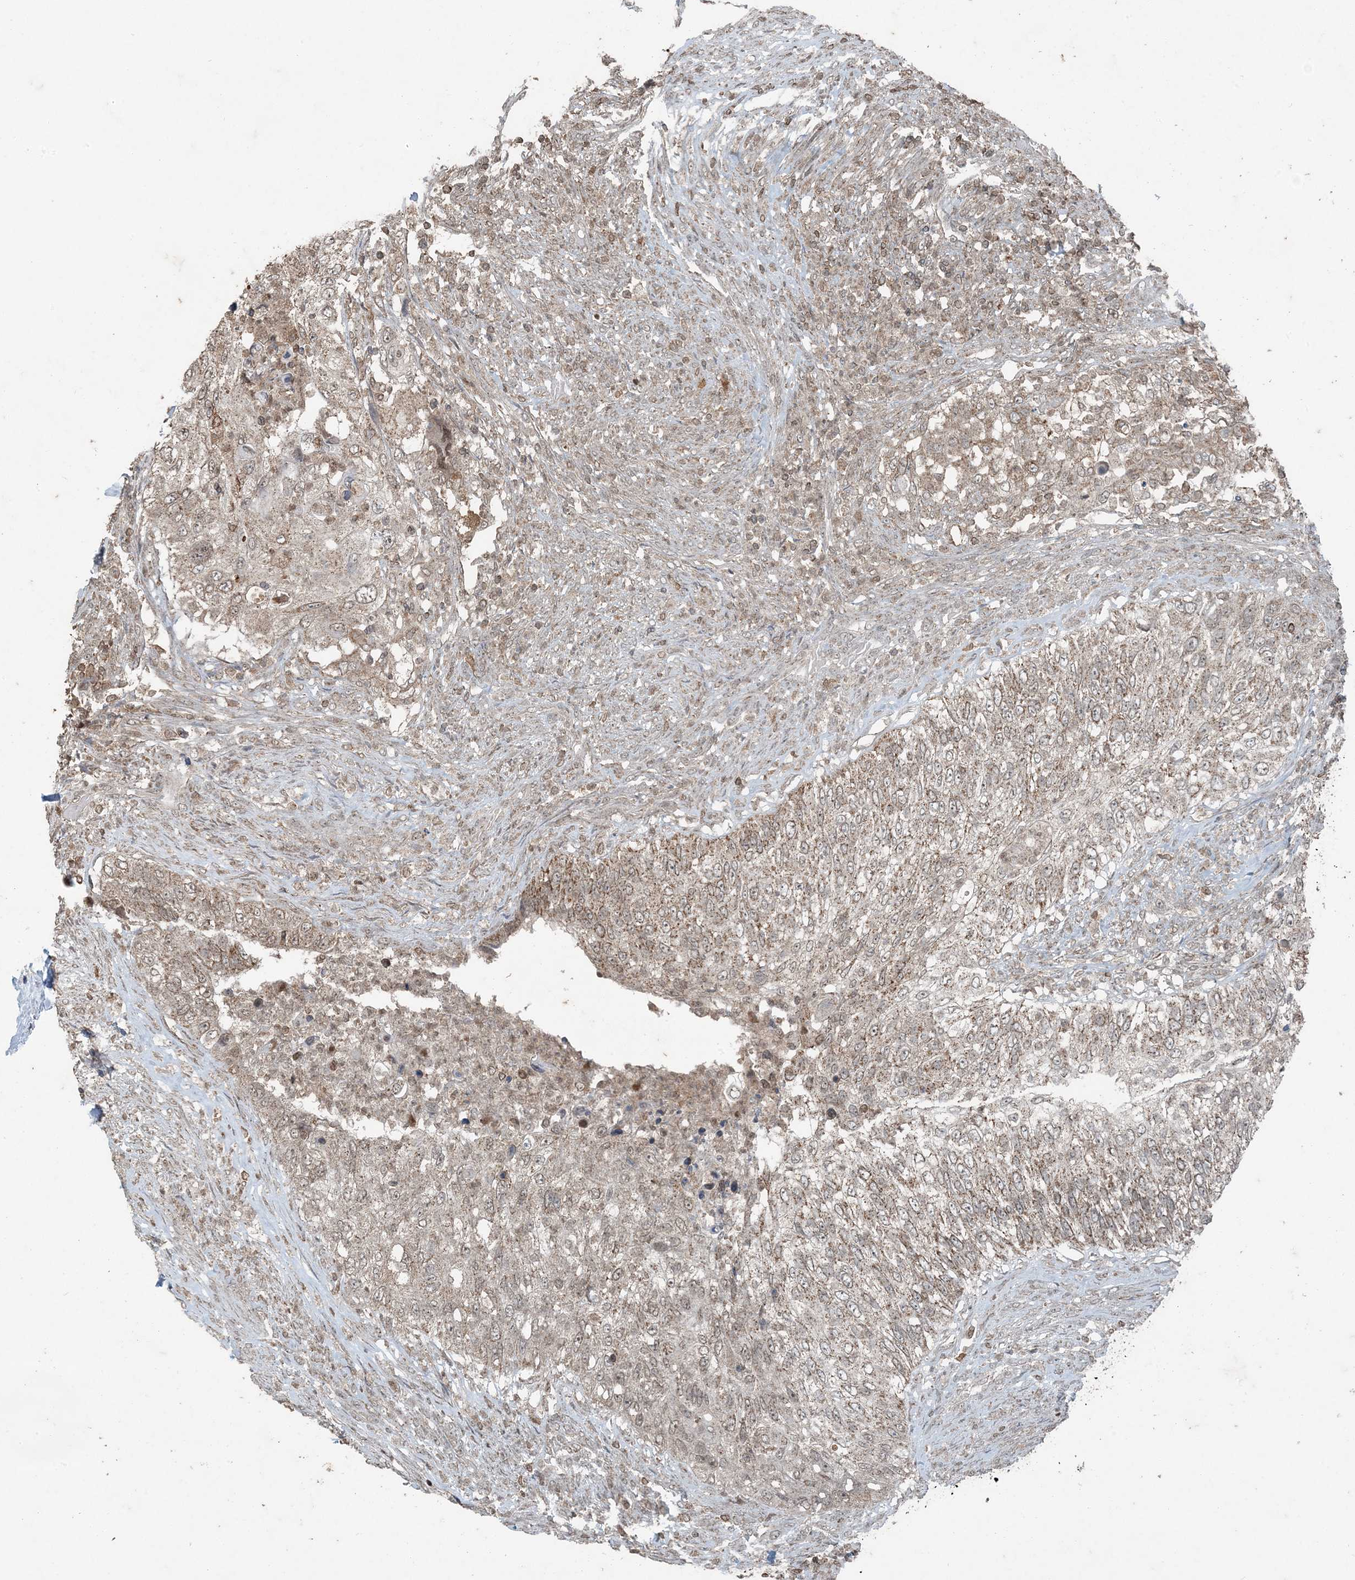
{"staining": {"intensity": "moderate", "quantity": ">75%", "location": "cytoplasmic/membranous"}, "tissue": "urothelial cancer", "cell_type": "Tumor cells", "image_type": "cancer", "snomed": [{"axis": "morphology", "description": "Urothelial carcinoma, High grade"}, {"axis": "topography", "description": "Urinary bladder"}], "caption": "Urothelial cancer tissue exhibits moderate cytoplasmic/membranous expression in about >75% of tumor cells, visualized by immunohistochemistry.", "gene": "GNL1", "patient": {"sex": "female", "age": 60}}